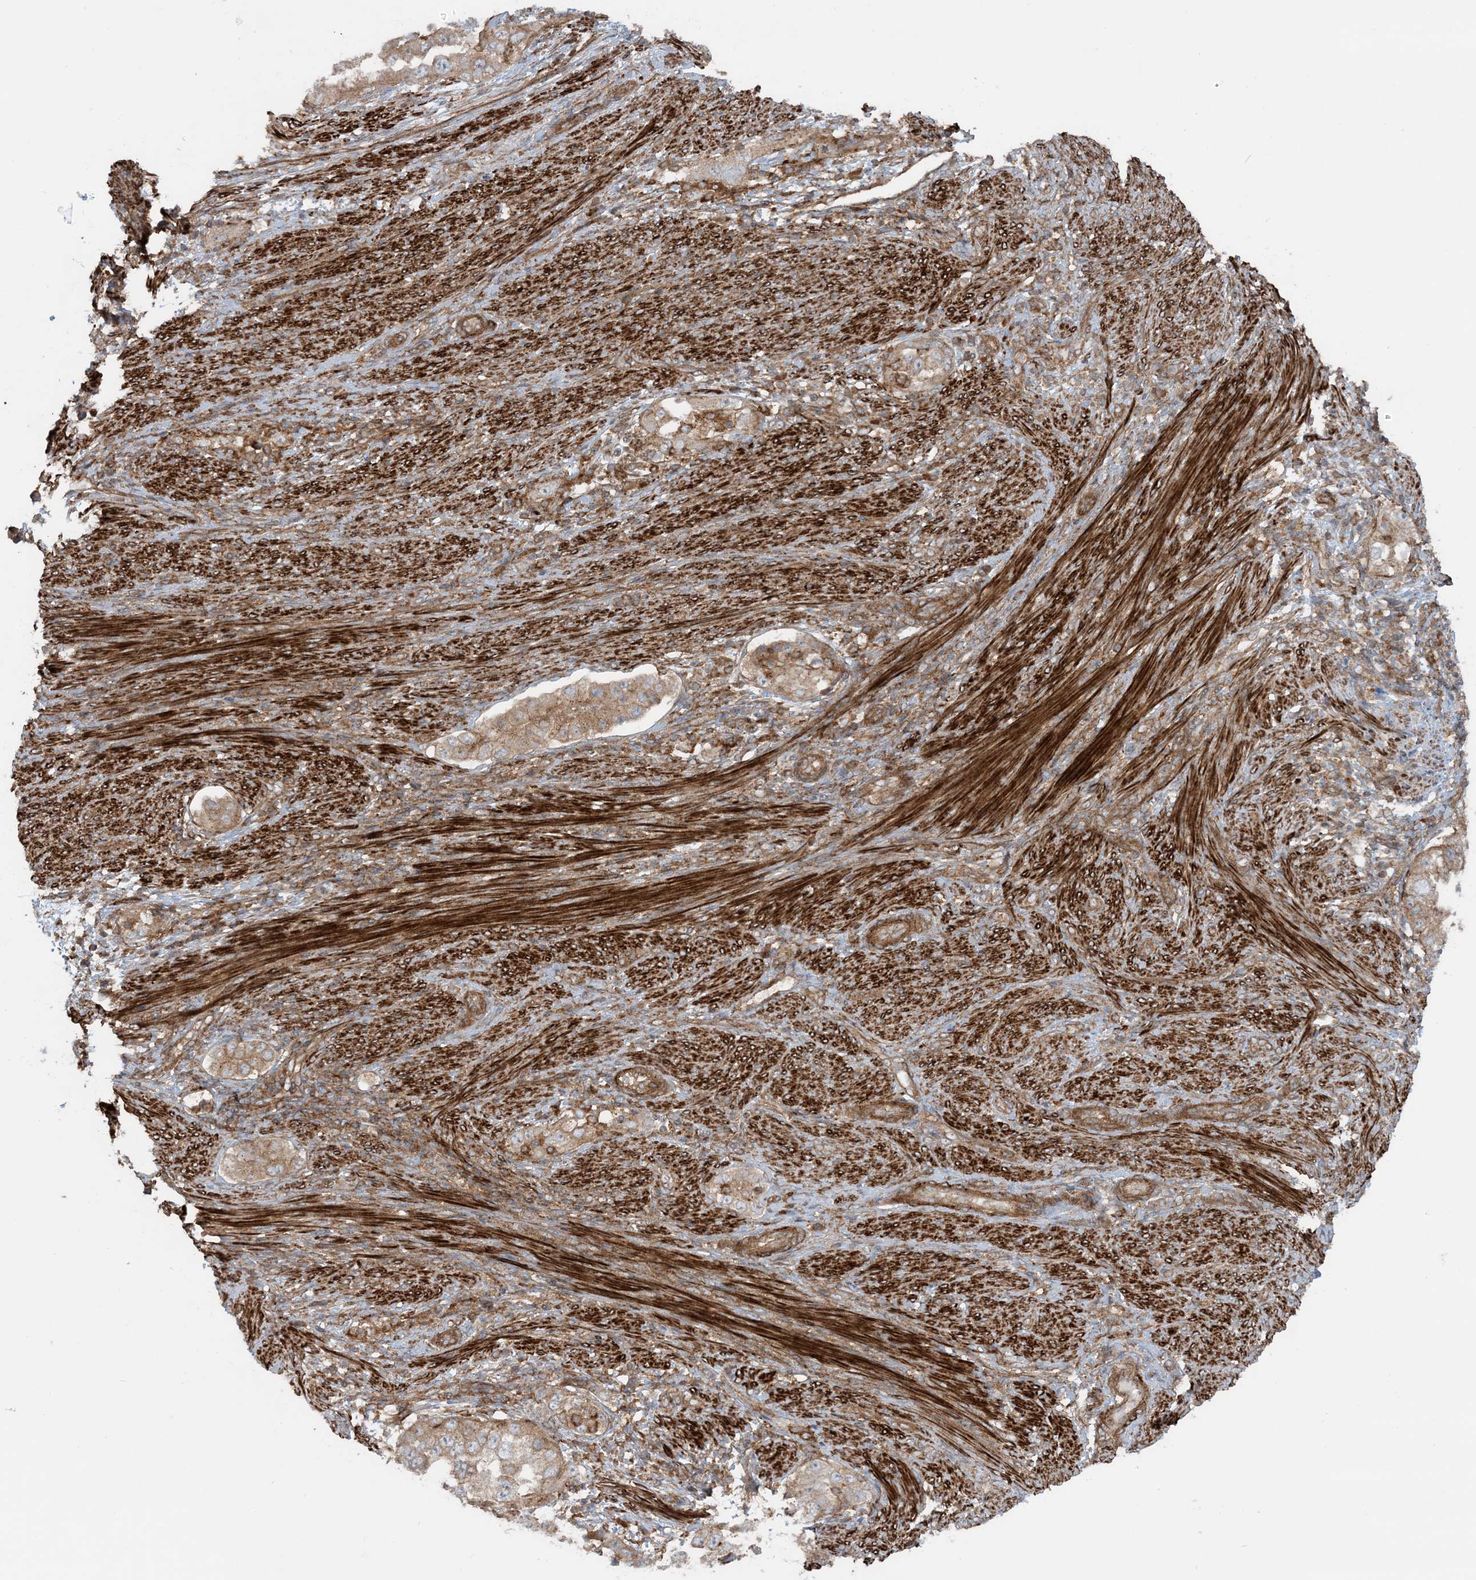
{"staining": {"intensity": "moderate", "quantity": ">75%", "location": "cytoplasmic/membranous"}, "tissue": "endometrial cancer", "cell_type": "Tumor cells", "image_type": "cancer", "snomed": [{"axis": "morphology", "description": "Adenocarcinoma, NOS"}, {"axis": "topography", "description": "Endometrium"}], "caption": "Immunohistochemical staining of human adenocarcinoma (endometrial) displays medium levels of moderate cytoplasmic/membranous protein expression in about >75% of tumor cells.", "gene": "STAM2", "patient": {"sex": "female", "age": 85}}